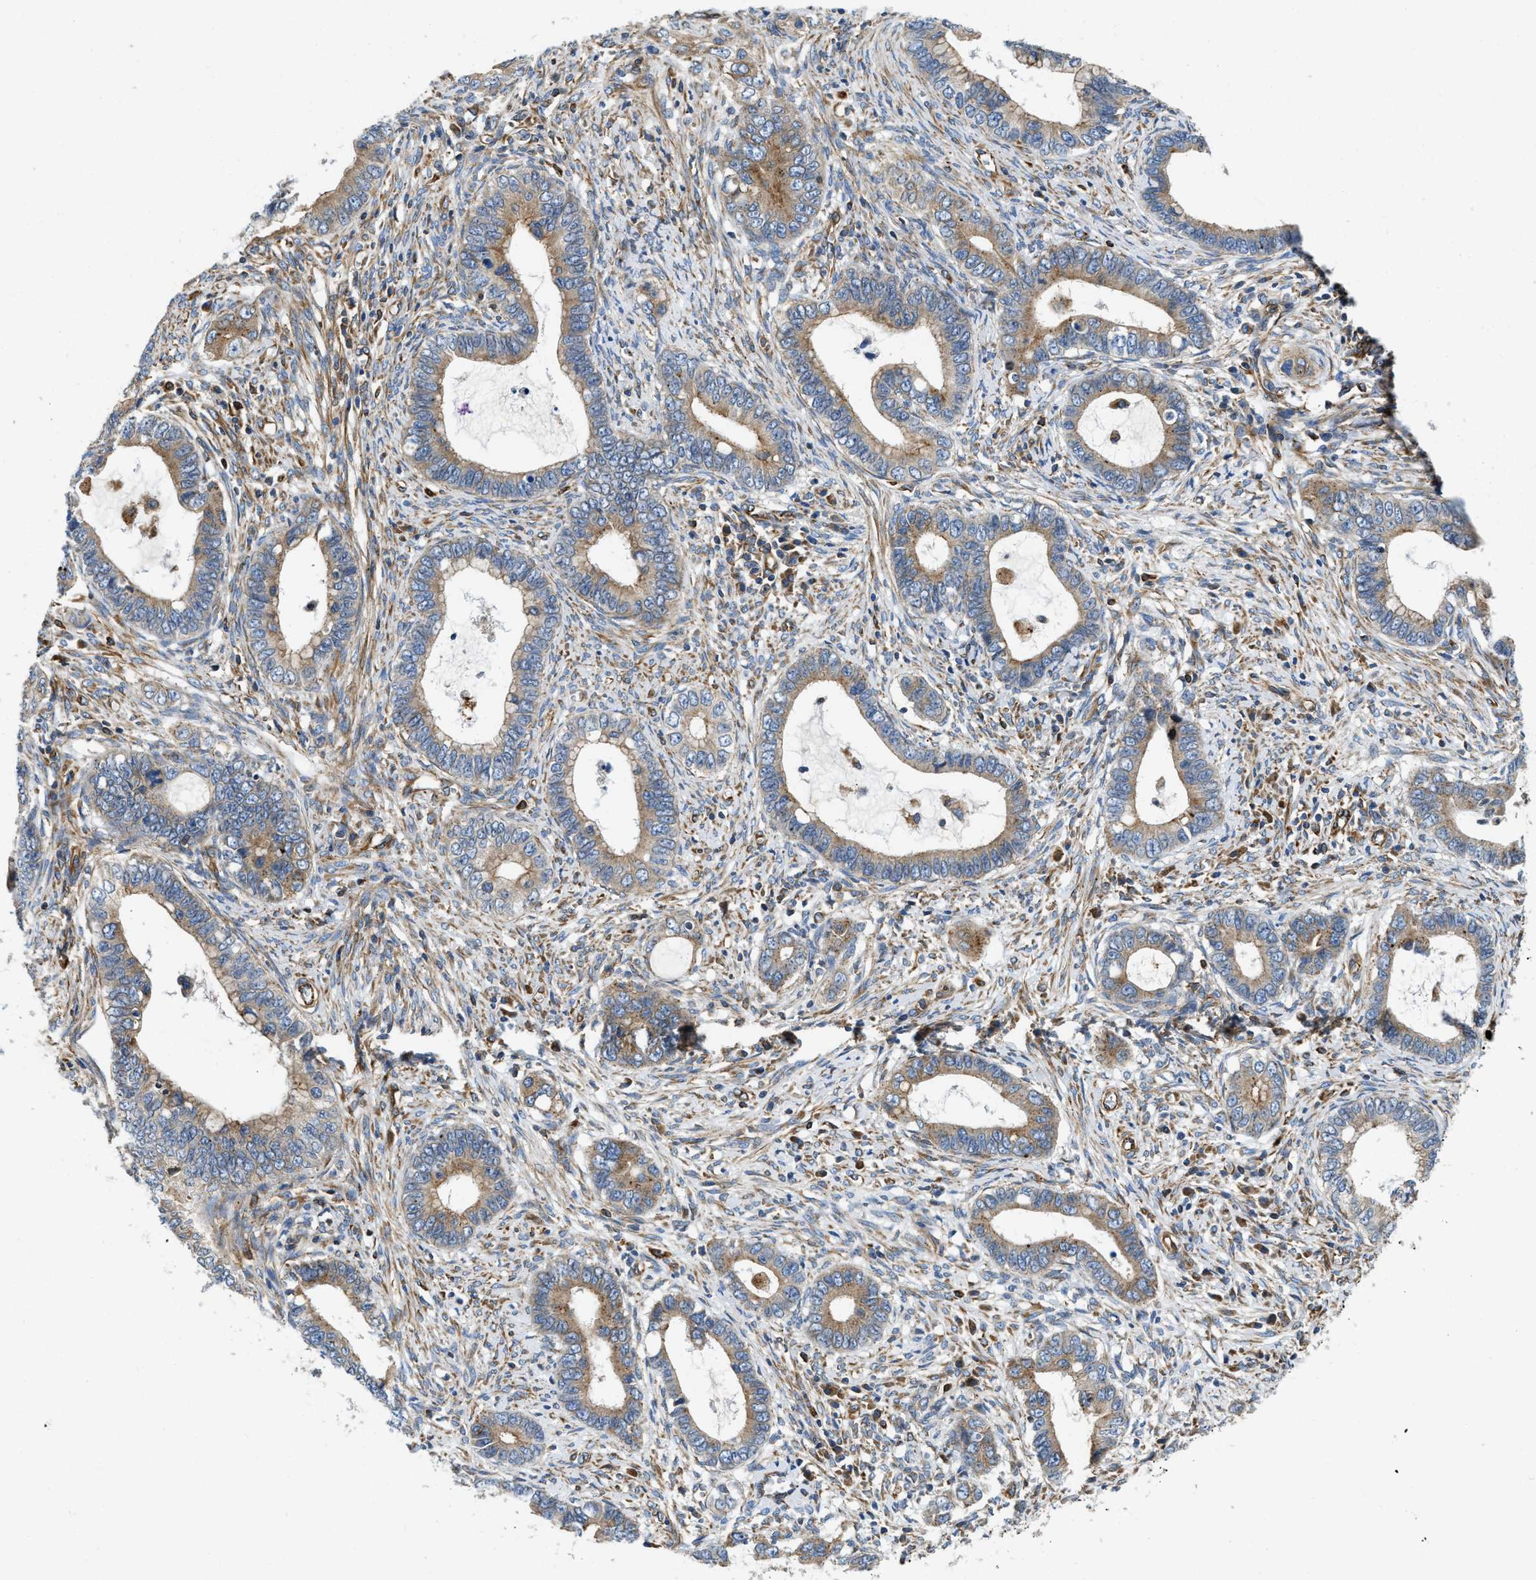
{"staining": {"intensity": "weak", "quantity": ">75%", "location": "cytoplasmic/membranous"}, "tissue": "cervical cancer", "cell_type": "Tumor cells", "image_type": "cancer", "snomed": [{"axis": "morphology", "description": "Adenocarcinoma, NOS"}, {"axis": "topography", "description": "Cervix"}], "caption": "An image of human adenocarcinoma (cervical) stained for a protein shows weak cytoplasmic/membranous brown staining in tumor cells. The staining is performed using DAB (3,3'-diaminobenzidine) brown chromogen to label protein expression. The nuclei are counter-stained blue using hematoxylin.", "gene": "HSD17B12", "patient": {"sex": "female", "age": 44}}